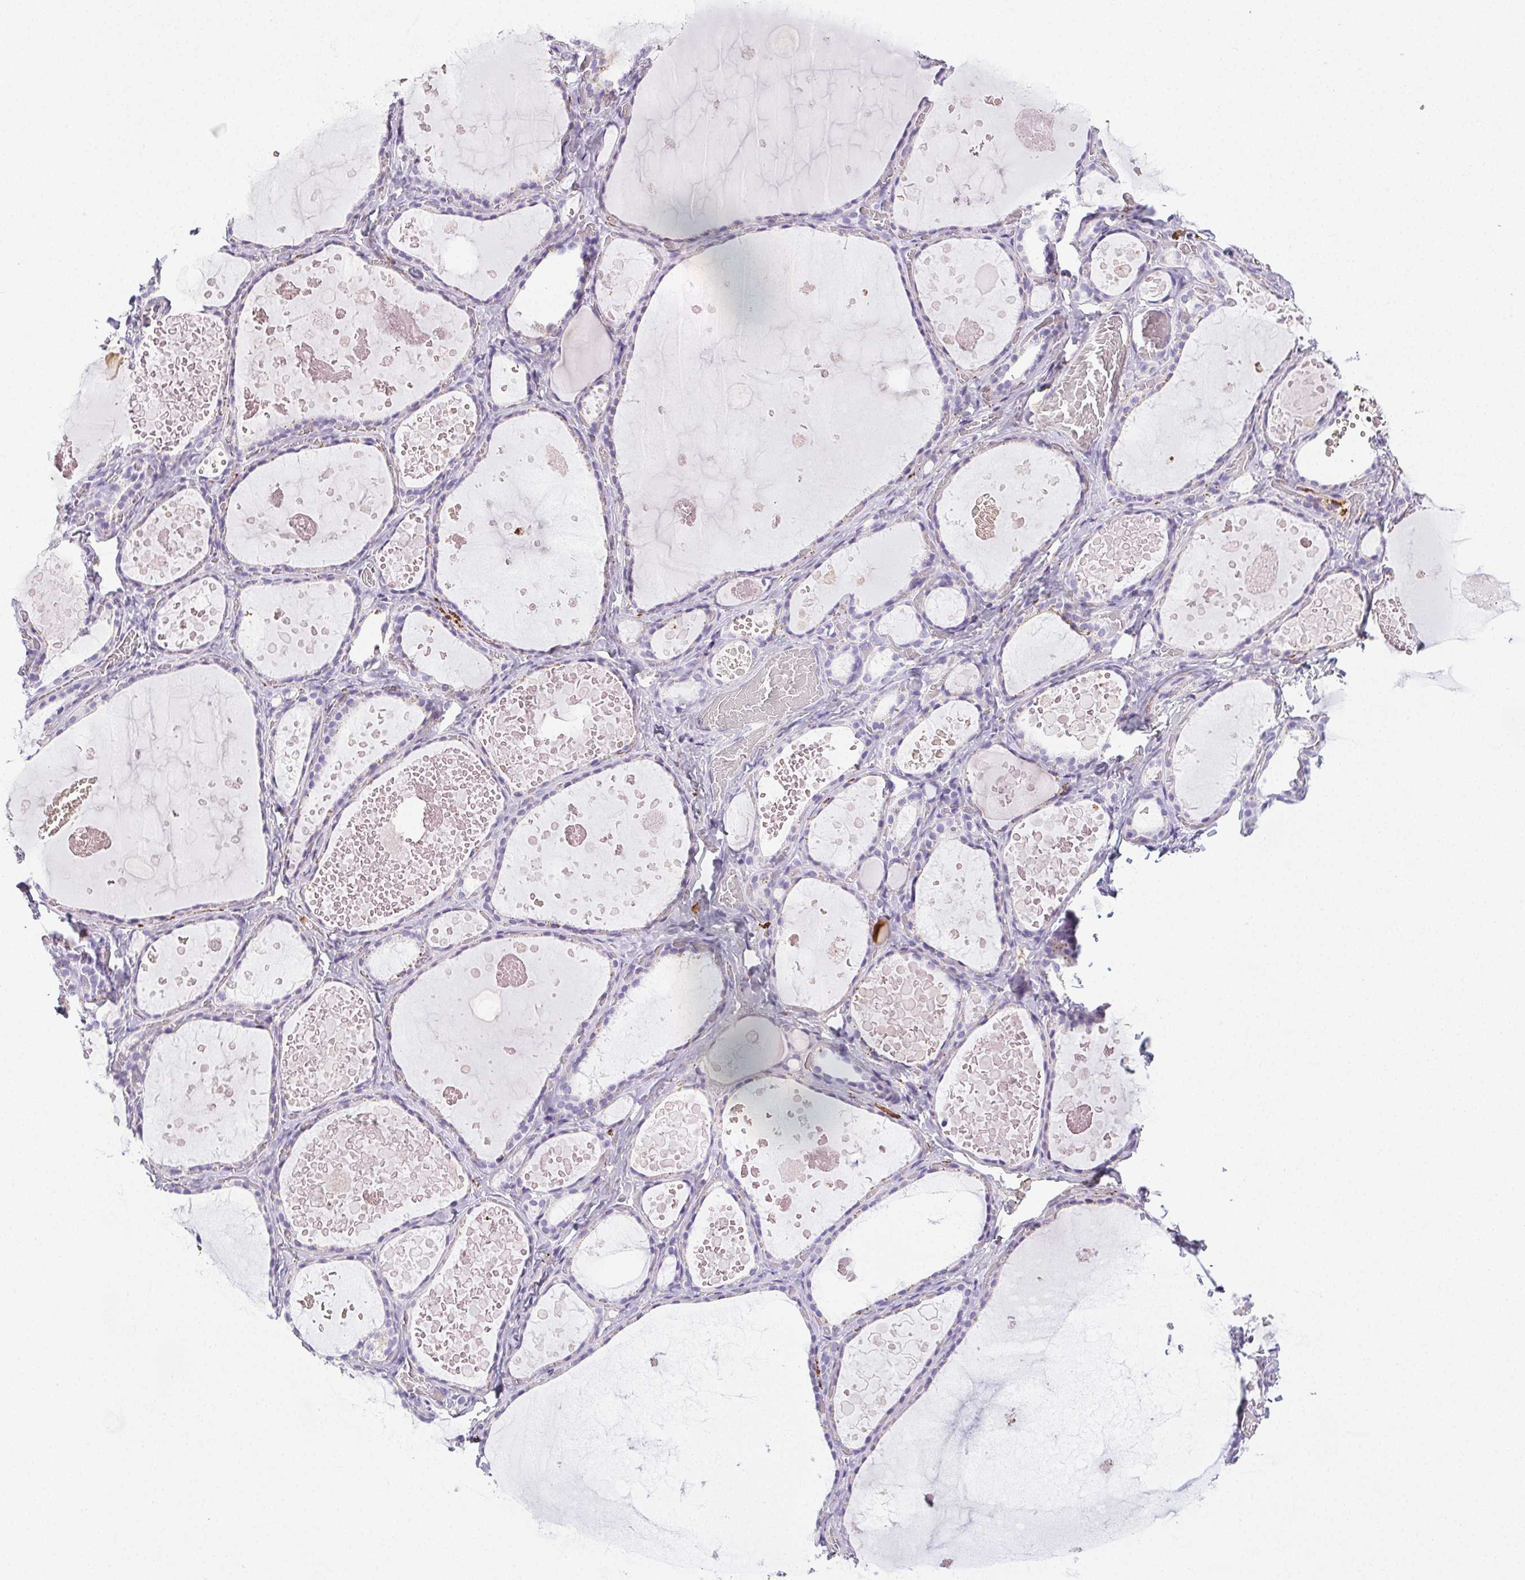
{"staining": {"intensity": "negative", "quantity": "none", "location": "none"}, "tissue": "thyroid gland", "cell_type": "Glandular cells", "image_type": "normal", "snomed": [{"axis": "morphology", "description": "Normal tissue, NOS"}, {"axis": "topography", "description": "Thyroid gland"}], "caption": "A high-resolution image shows IHC staining of unremarkable thyroid gland, which reveals no significant positivity in glandular cells. The staining is performed using DAB (3,3'-diaminobenzidine) brown chromogen with nuclei counter-stained in using hematoxylin.", "gene": "VTN", "patient": {"sex": "female", "age": 56}}